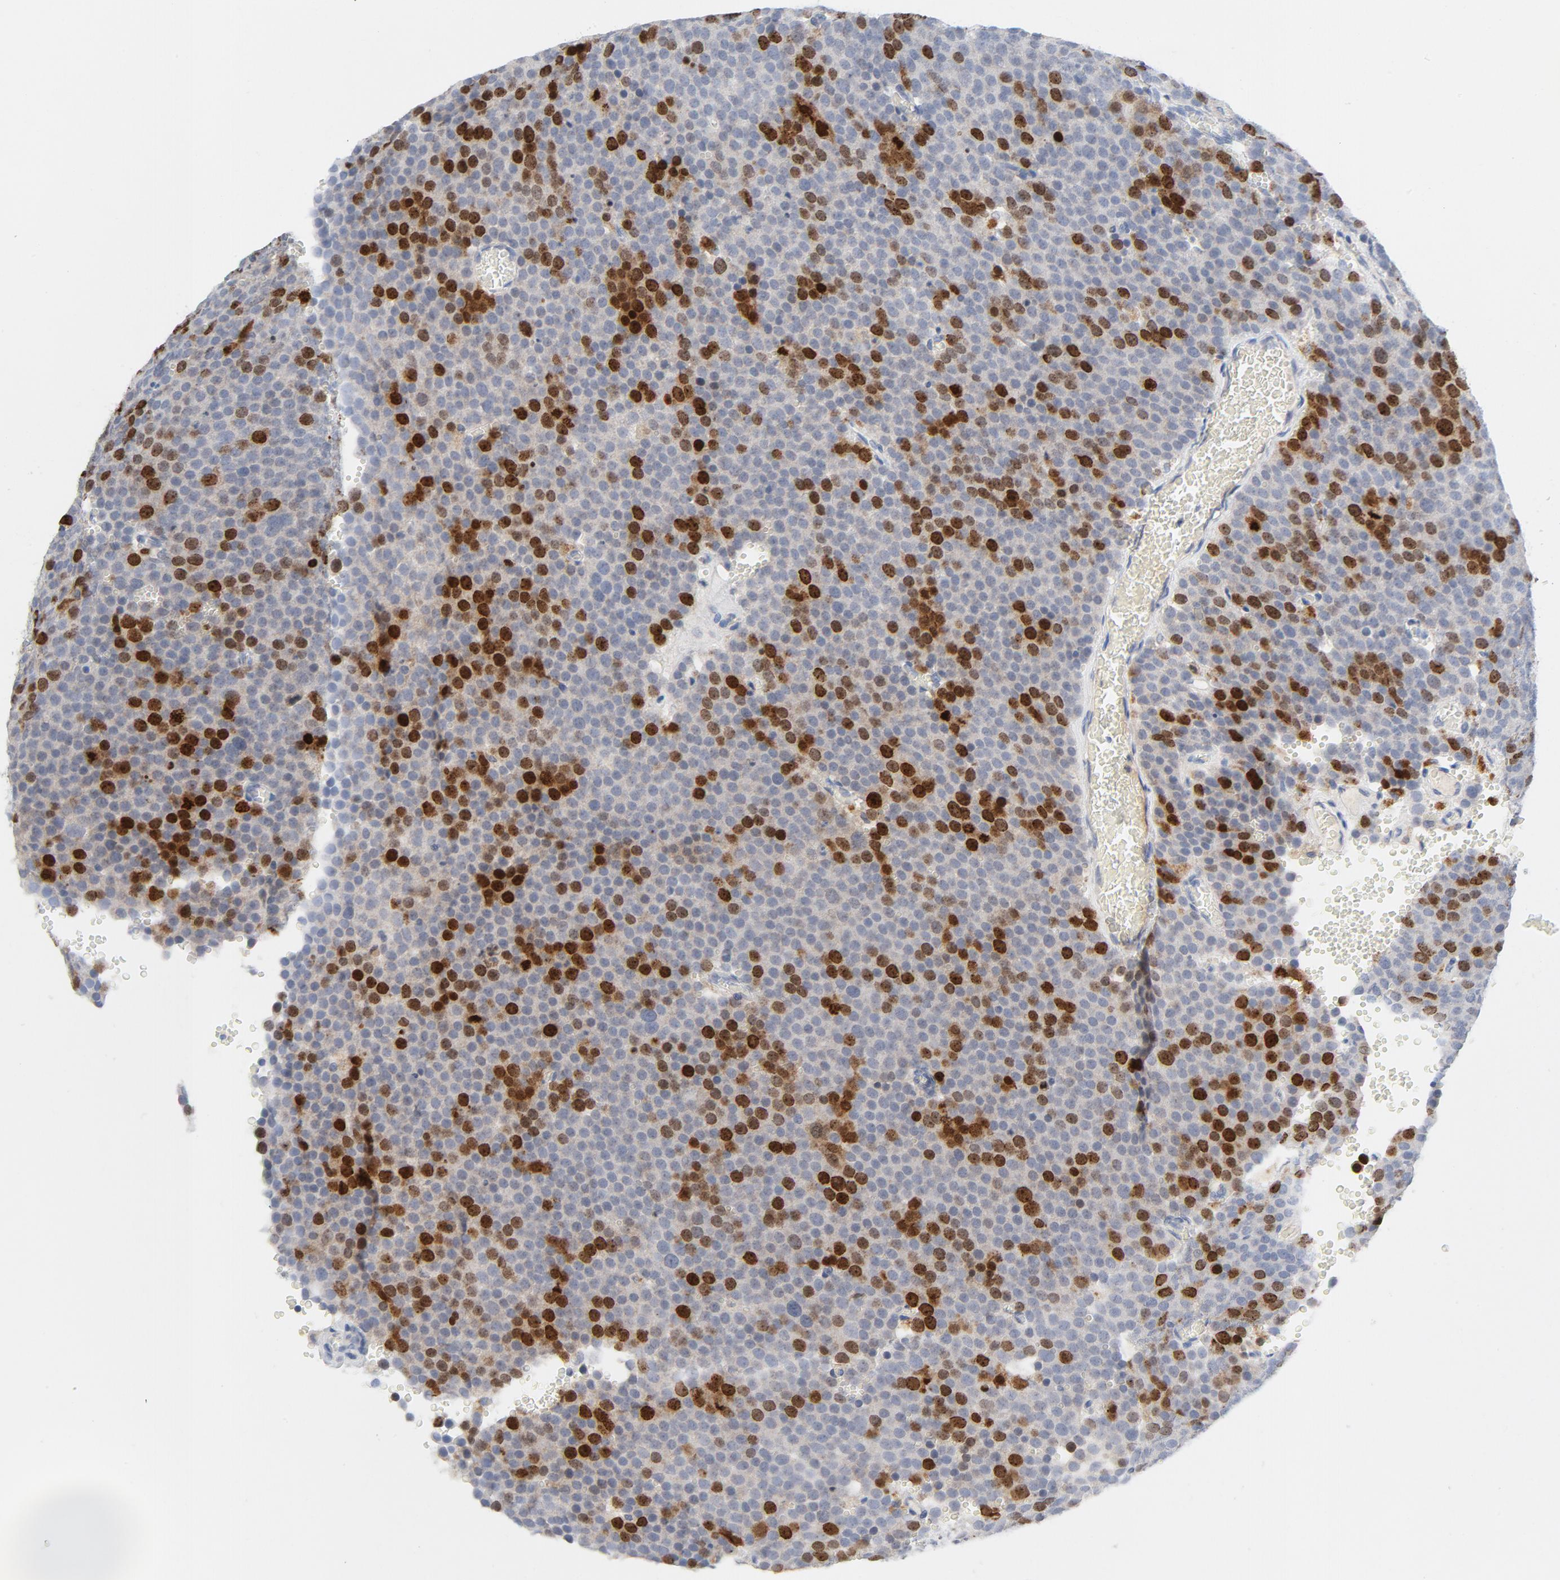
{"staining": {"intensity": "strong", "quantity": "25%-75%", "location": "nuclear"}, "tissue": "testis cancer", "cell_type": "Tumor cells", "image_type": "cancer", "snomed": [{"axis": "morphology", "description": "Seminoma, NOS"}, {"axis": "topography", "description": "Testis"}], "caption": "Testis cancer was stained to show a protein in brown. There is high levels of strong nuclear expression in about 25%-75% of tumor cells. (Stains: DAB in brown, nuclei in blue, Microscopy: brightfield microscopy at high magnification).", "gene": "BIRC5", "patient": {"sex": "male", "age": 71}}